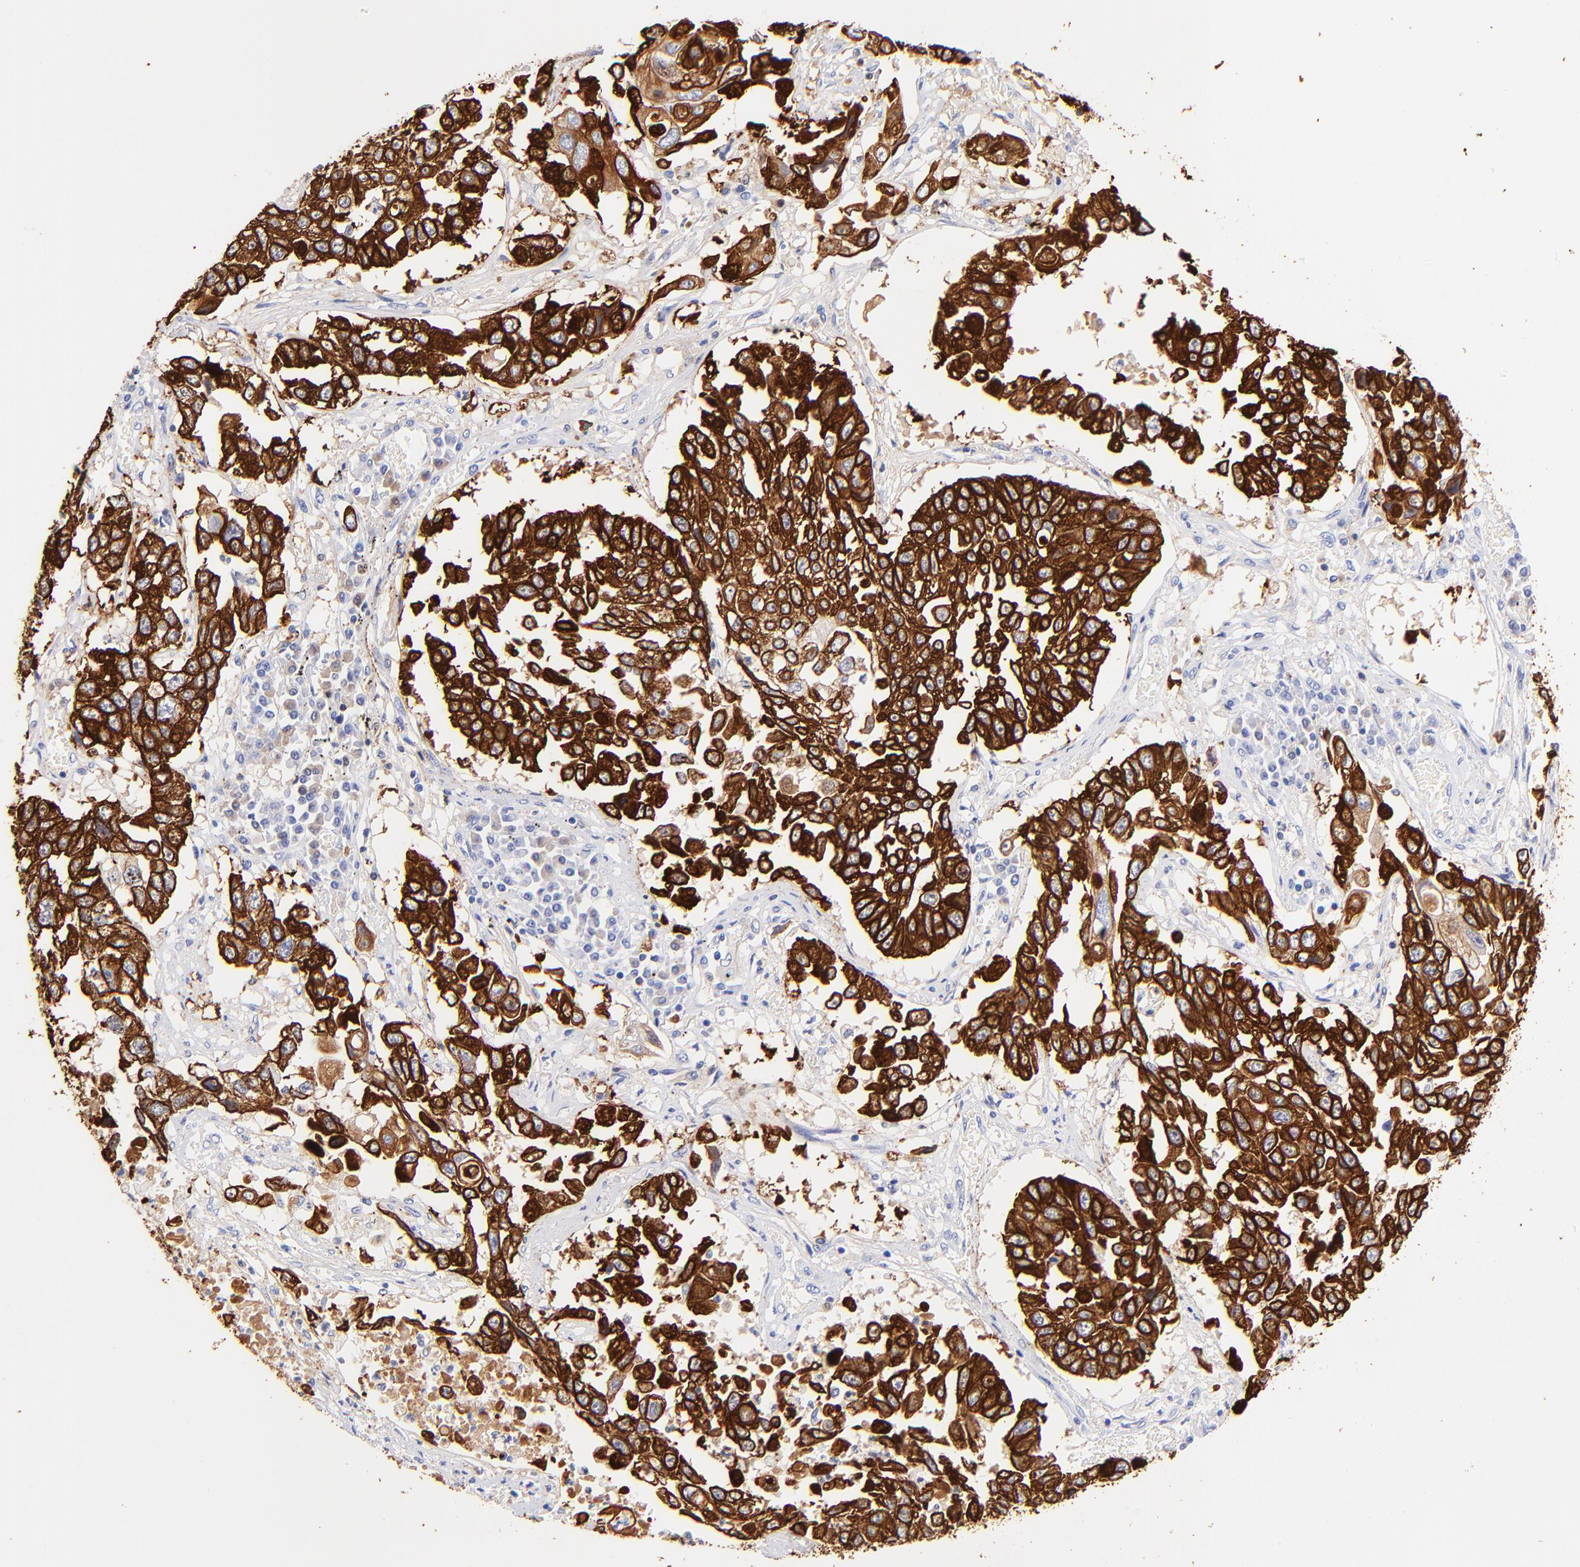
{"staining": {"intensity": "strong", "quantity": ">75%", "location": "cytoplasmic/membranous"}, "tissue": "lung cancer", "cell_type": "Tumor cells", "image_type": "cancer", "snomed": [{"axis": "morphology", "description": "Squamous cell carcinoma, NOS"}, {"axis": "topography", "description": "Lung"}], "caption": "The immunohistochemical stain labels strong cytoplasmic/membranous staining in tumor cells of squamous cell carcinoma (lung) tissue. The staining was performed using DAB (3,3'-diaminobenzidine), with brown indicating positive protein expression. Nuclei are stained blue with hematoxylin.", "gene": "KRT19", "patient": {"sex": "male", "age": 71}}